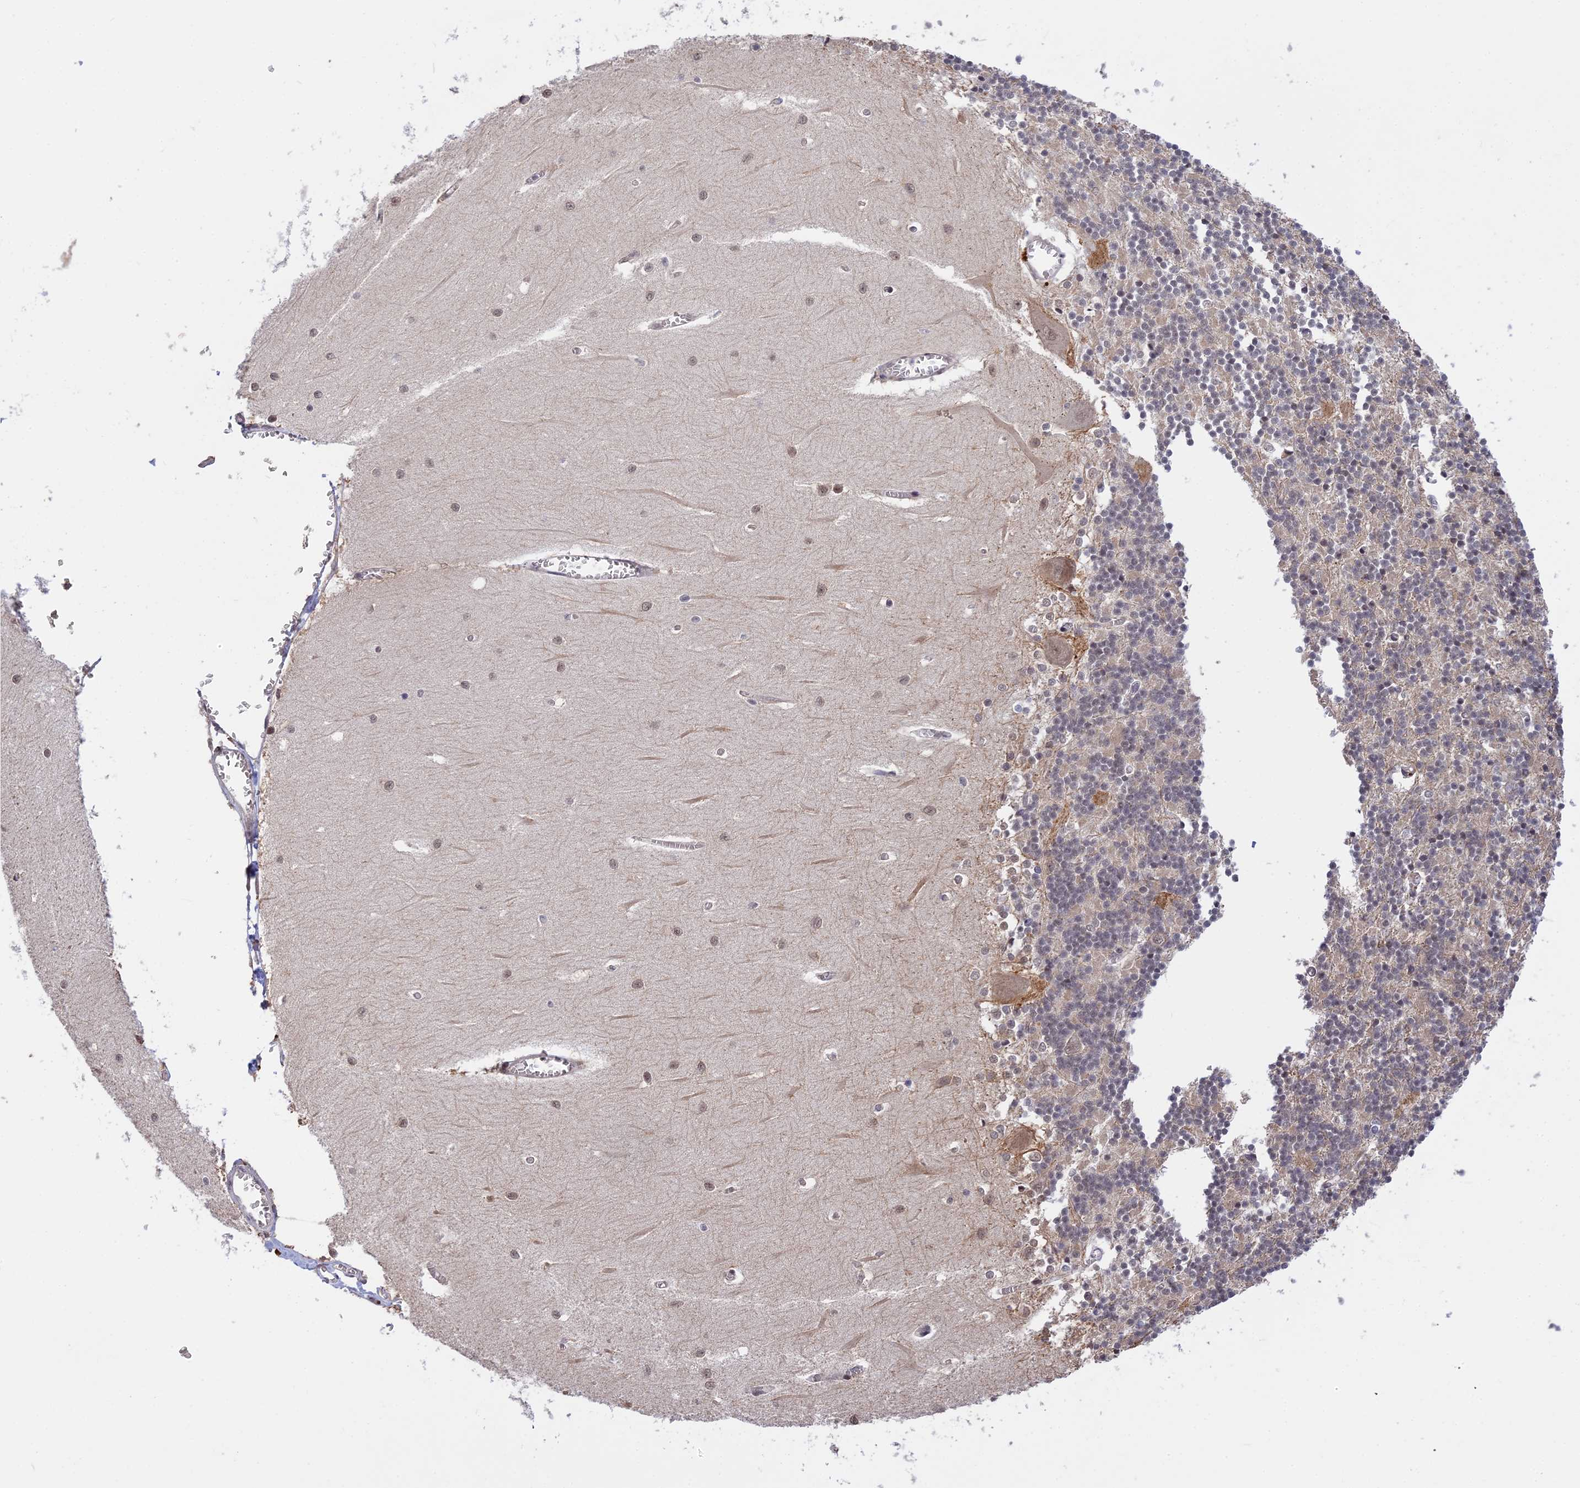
{"staining": {"intensity": "weak", "quantity": "<25%", "location": "nuclear"}, "tissue": "cerebellum", "cell_type": "Cells in granular layer", "image_type": "normal", "snomed": [{"axis": "morphology", "description": "Normal tissue, NOS"}, {"axis": "topography", "description": "Cerebellum"}], "caption": "This is a image of IHC staining of benign cerebellum, which shows no positivity in cells in granular layer. Brightfield microscopy of immunohistochemistry (IHC) stained with DAB (3,3'-diaminobenzidine) (brown) and hematoxylin (blue), captured at high magnification.", "gene": "POLR2C", "patient": {"sex": "male", "age": 37}}